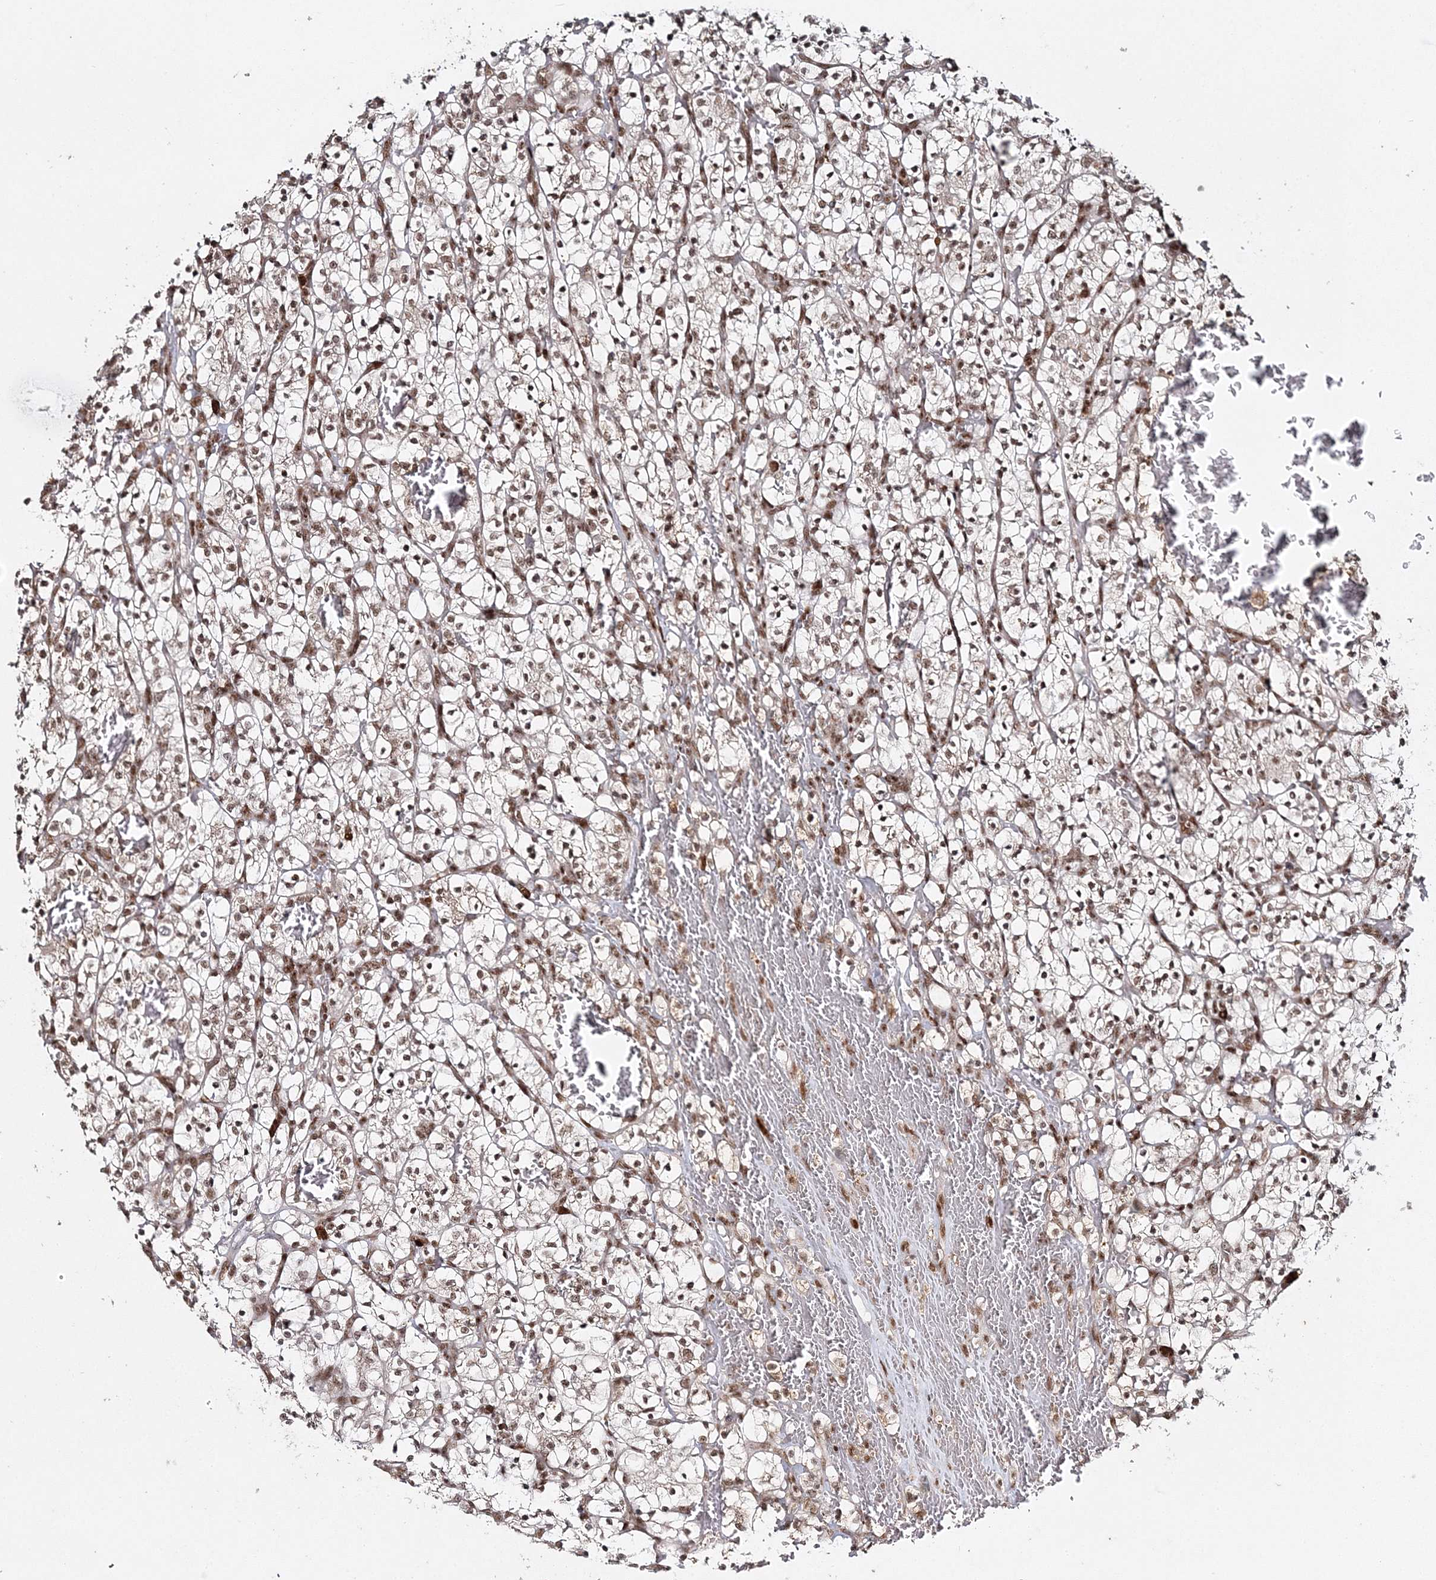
{"staining": {"intensity": "moderate", "quantity": ">75%", "location": "nuclear"}, "tissue": "renal cancer", "cell_type": "Tumor cells", "image_type": "cancer", "snomed": [{"axis": "morphology", "description": "Adenocarcinoma, NOS"}, {"axis": "topography", "description": "Kidney"}], "caption": "High-power microscopy captured an immunohistochemistry (IHC) photomicrograph of renal adenocarcinoma, revealing moderate nuclear expression in about >75% of tumor cells. (DAB (3,3'-diaminobenzidine) IHC, brown staining for protein, blue staining for nuclei).", "gene": "QRICH1", "patient": {"sex": "female", "age": 57}}